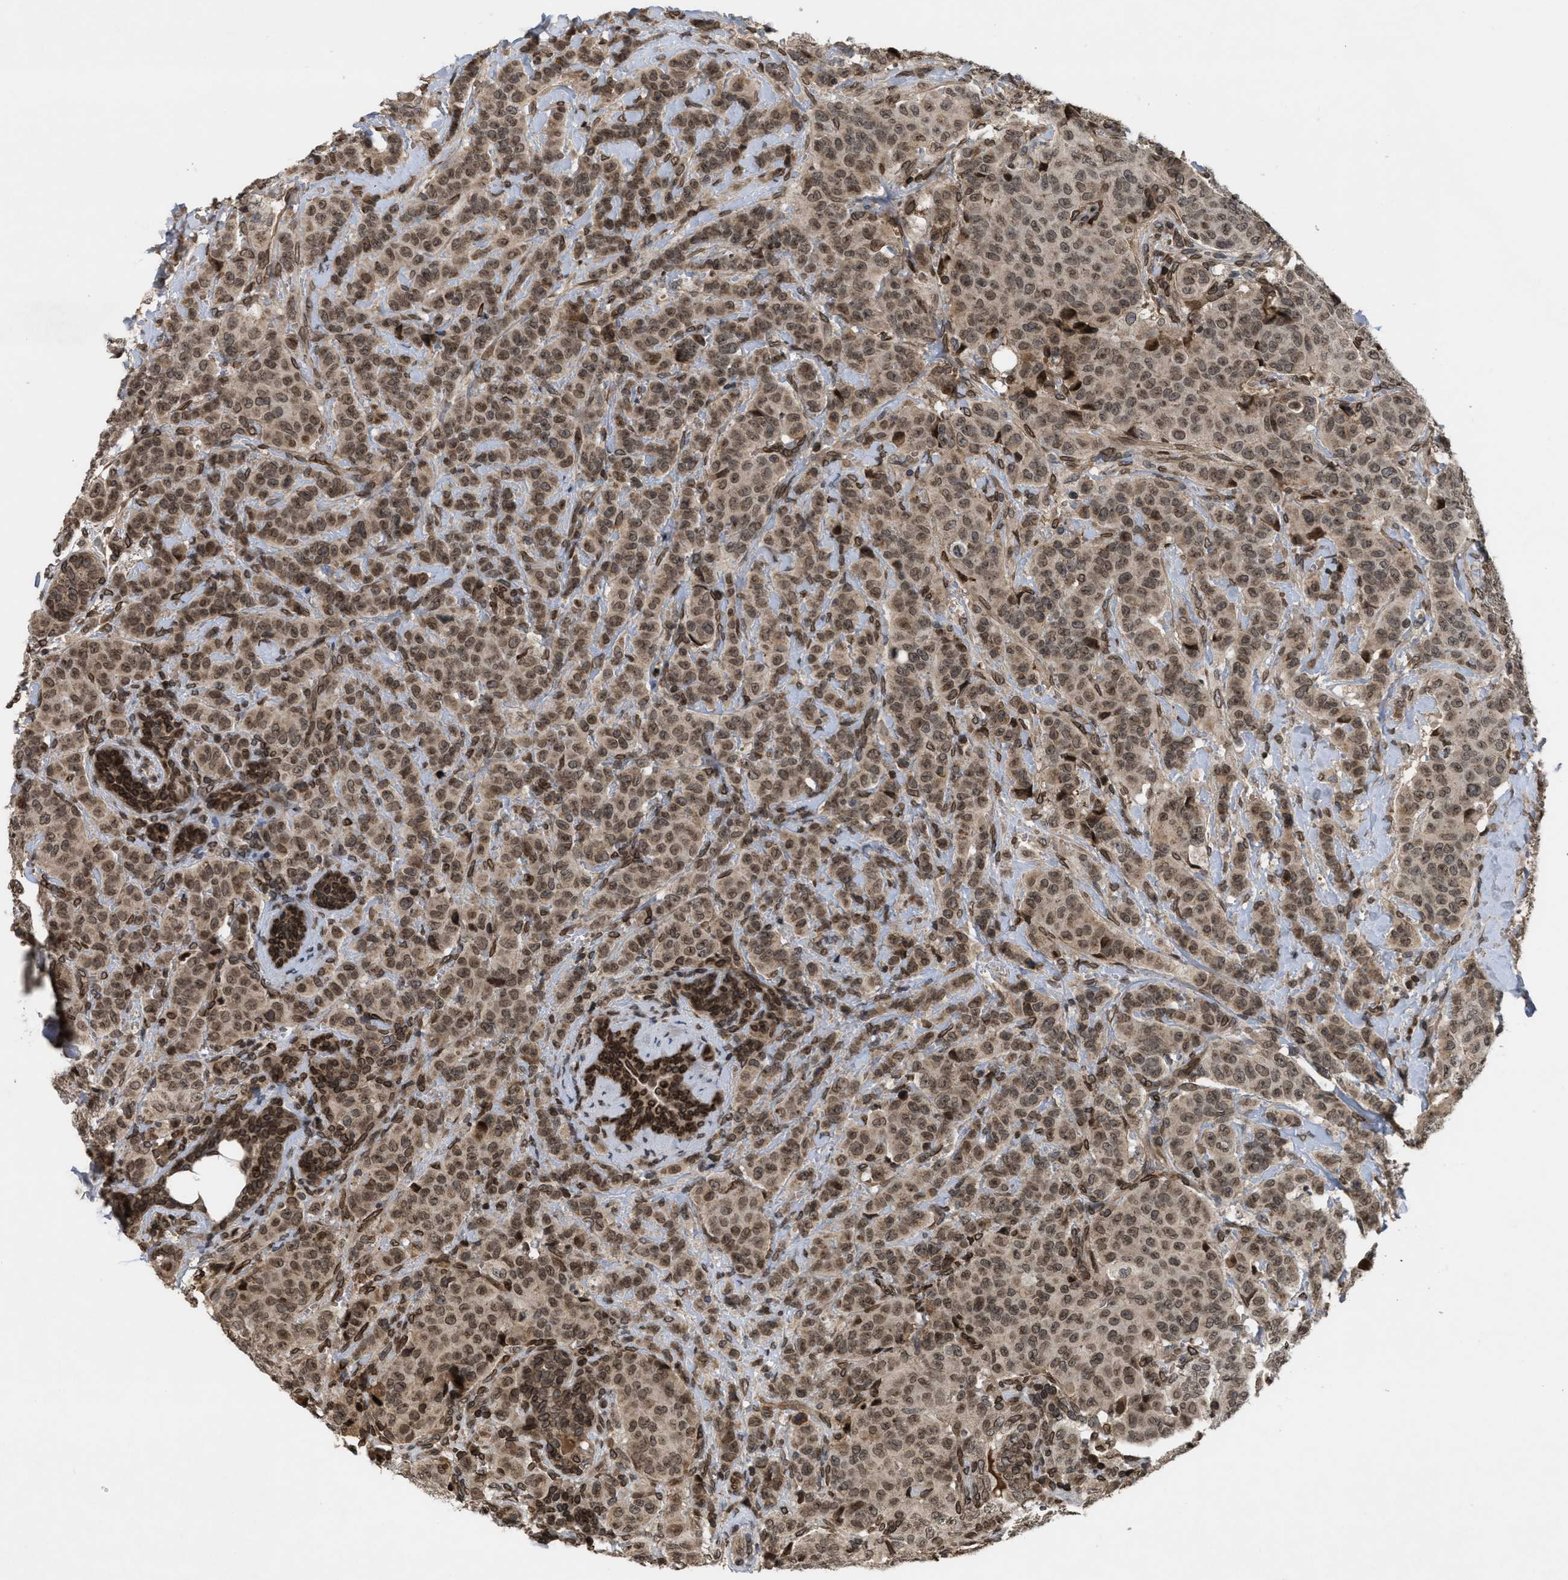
{"staining": {"intensity": "weak", "quantity": ">75%", "location": "cytoplasmic/membranous,nuclear"}, "tissue": "breast cancer", "cell_type": "Tumor cells", "image_type": "cancer", "snomed": [{"axis": "morphology", "description": "Normal tissue, NOS"}, {"axis": "morphology", "description": "Duct carcinoma"}, {"axis": "topography", "description": "Breast"}], "caption": "Intraductal carcinoma (breast) was stained to show a protein in brown. There is low levels of weak cytoplasmic/membranous and nuclear staining in about >75% of tumor cells. (brown staining indicates protein expression, while blue staining denotes nuclei).", "gene": "CRY1", "patient": {"sex": "female", "age": 40}}